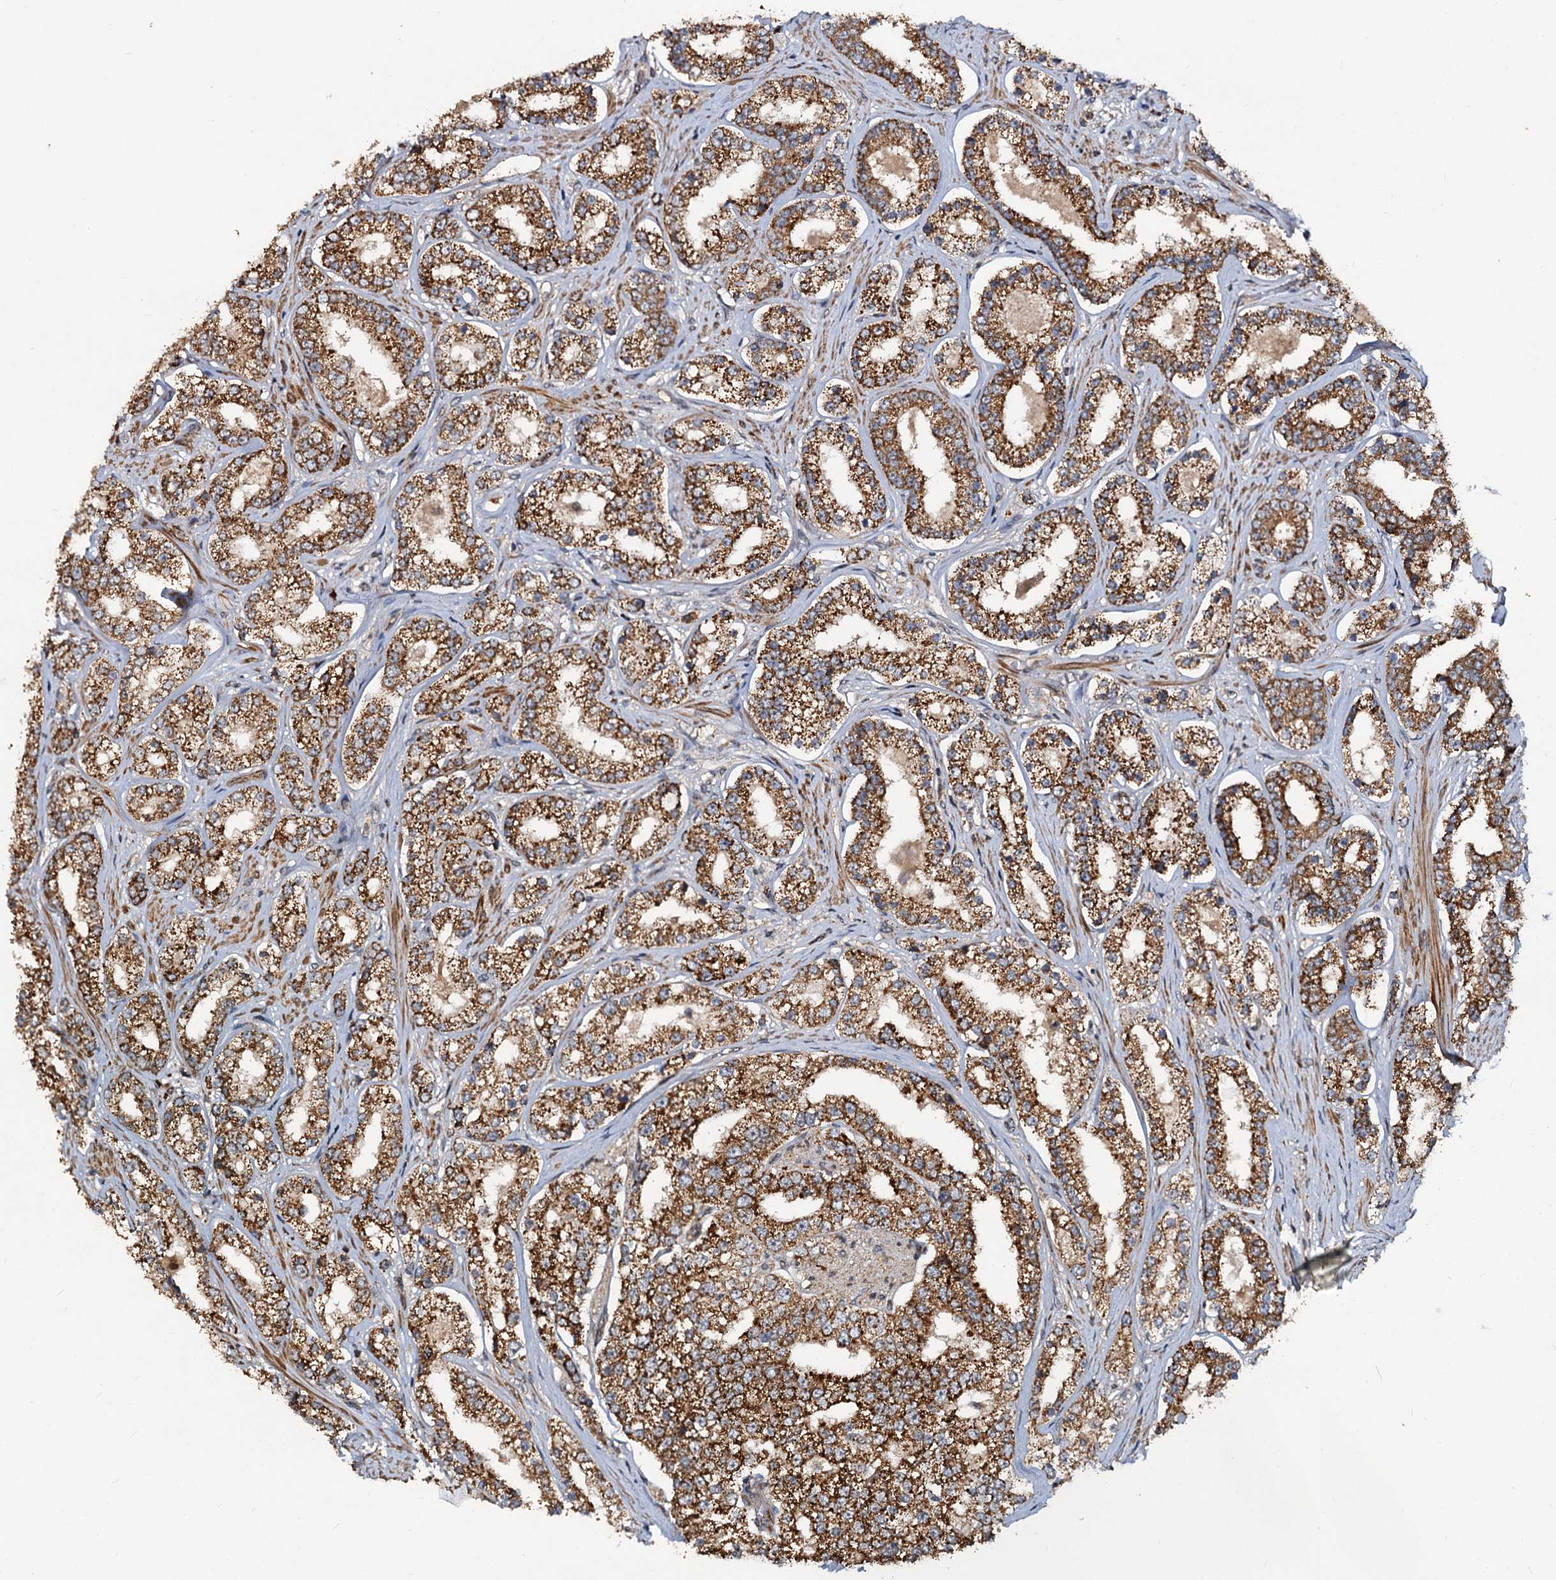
{"staining": {"intensity": "strong", "quantity": ">75%", "location": "cytoplasmic/membranous"}, "tissue": "prostate cancer", "cell_type": "Tumor cells", "image_type": "cancer", "snomed": [{"axis": "morphology", "description": "Normal tissue, NOS"}, {"axis": "morphology", "description": "Adenocarcinoma, High grade"}, {"axis": "topography", "description": "Prostate"}], "caption": "An image showing strong cytoplasmic/membranous positivity in about >75% of tumor cells in prostate cancer (adenocarcinoma (high-grade)), as visualized by brown immunohistochemical staining.", "gene": "CEP76", "patient": {"sex": "male", "age": 83}}